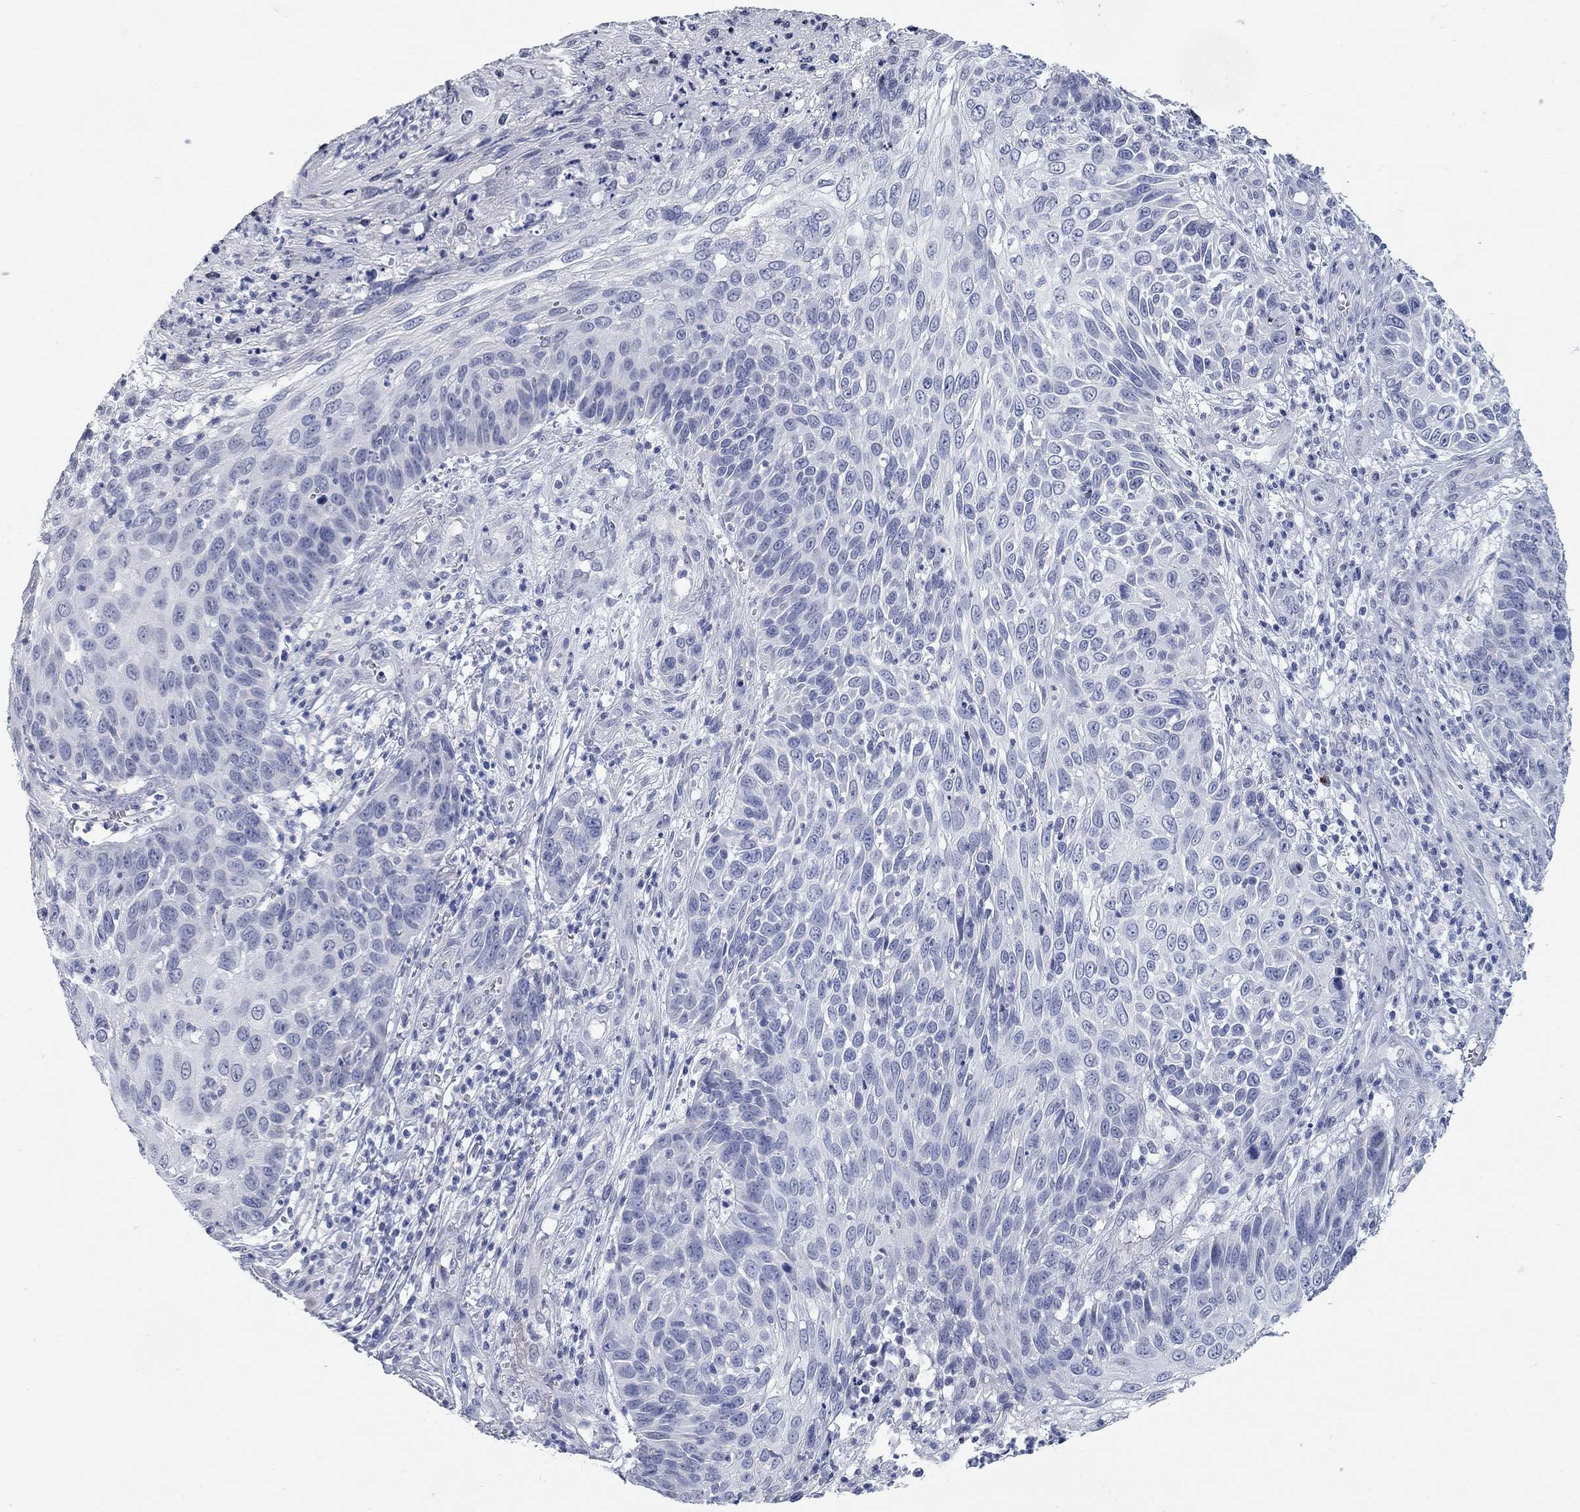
{"staining": {"intensity": "negative", "quantity": "none", "location": "none"}, "tissue": "skin cancer", "cell_type": "Tumor cells", "image_type": "cancer", "snomed": [{"axis": "morphology", "description": "Squamous cell carcinoma, NOS"}, {"axis": "topography", "description": "Skin"}], "caption": "Immunohistochemistry of human squamous cell carcinoma (skin) shows no staining in tumor cells.", "gene": "WASF3", "patient": {"sex": "male", "age": 92}}